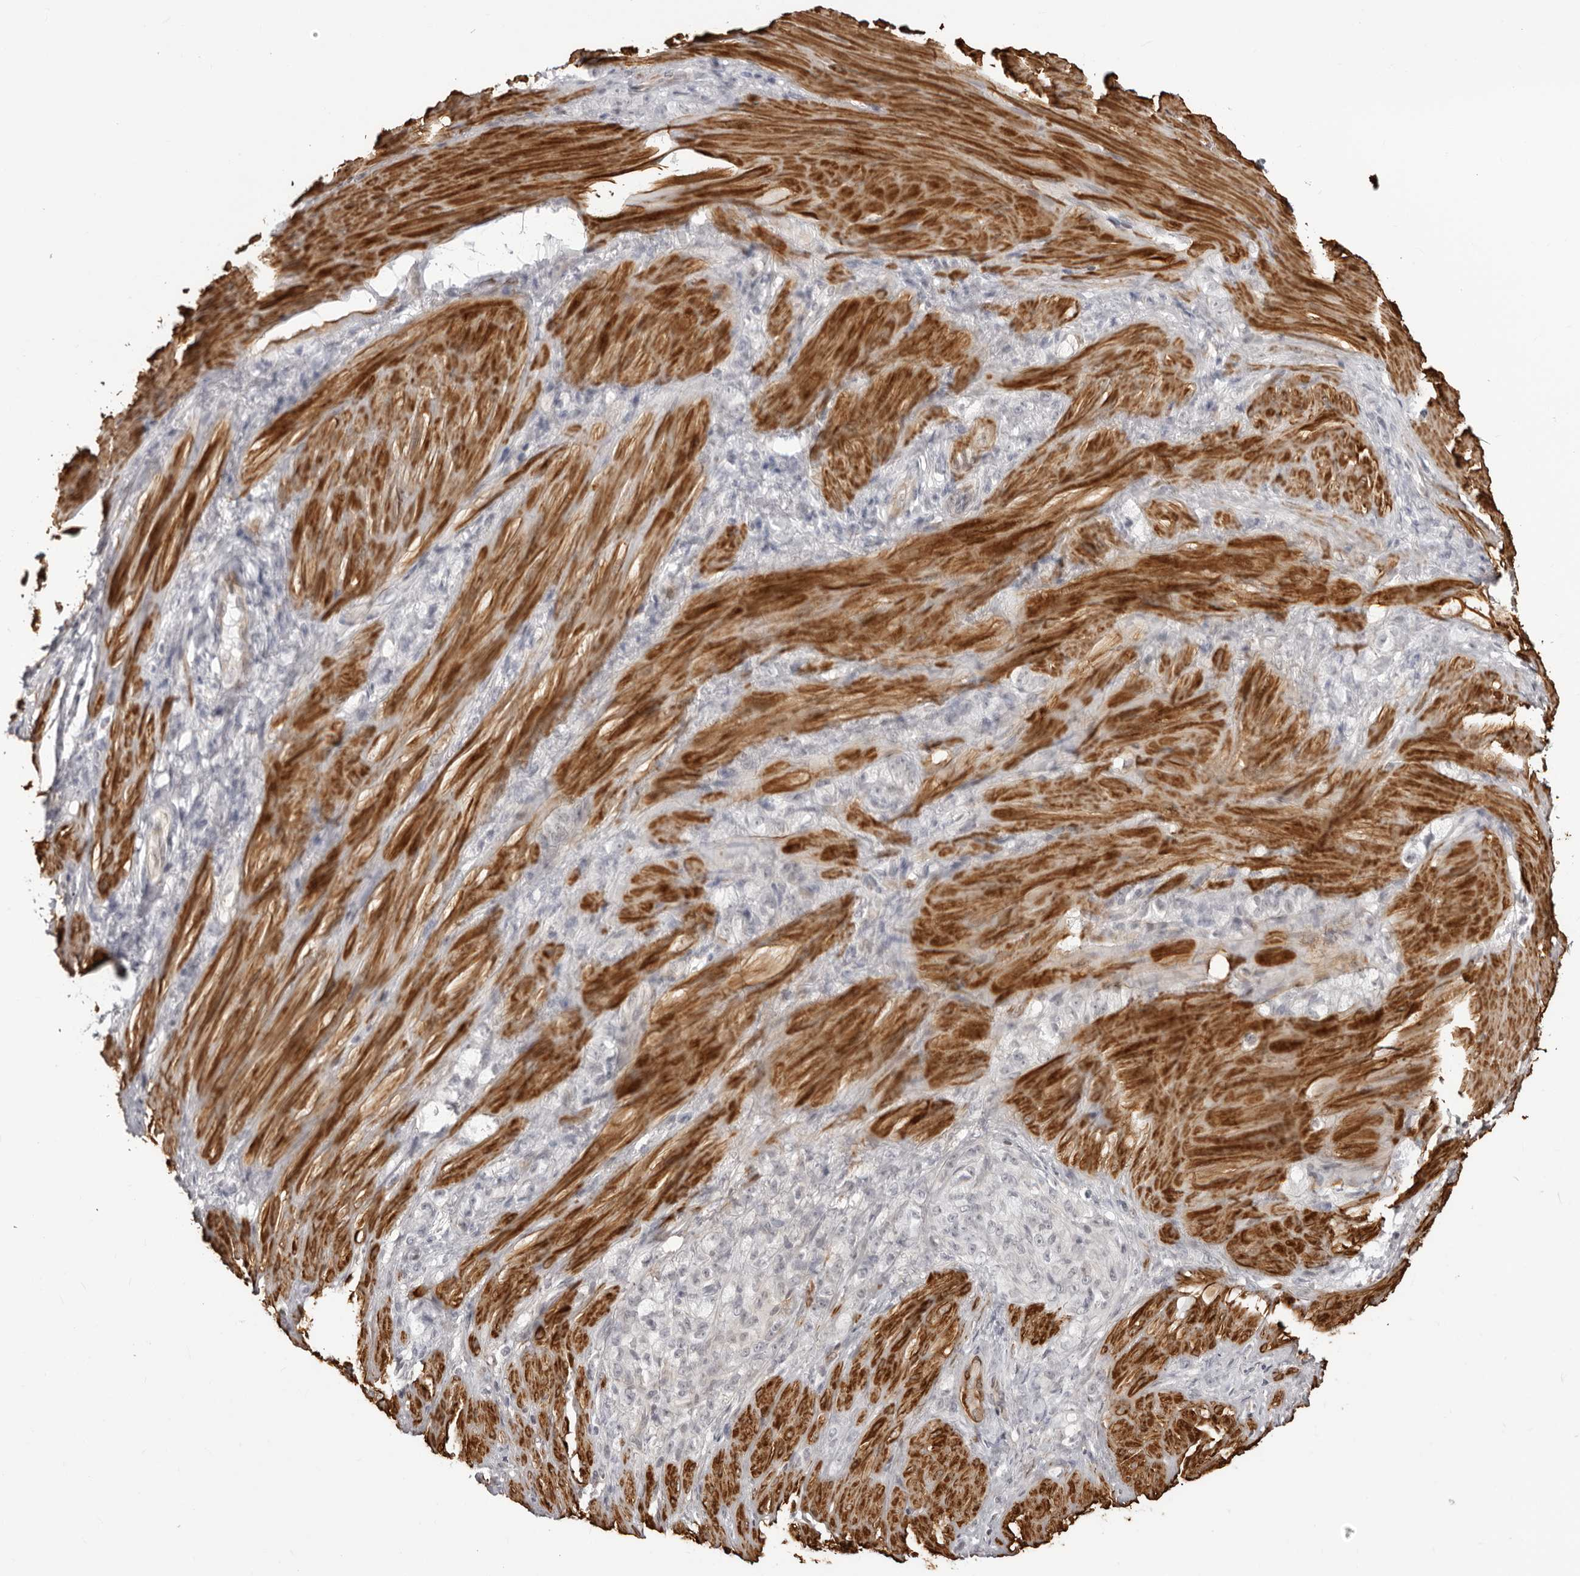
{"staining": {"intensity": "negative", "quantity": "none", "location": "none"}, "tissue": "stomach cancer", "cell_type": "Tumor cells", "image_type": "cancer", "snomed": [{"axis": "morphology", "description": "Normal tissue, NOS"}, {"axis": "morphology", "description": "Adenocarcinoma, NOS"}, {"axis": "topography", "description": "Stomach"}], "caption": "Histopathology image shows no significant protein expression in tumor cells of adenocarcinoma (stomach).", "gene": "UNK", "patient": {"sex": "male", "age": 82}}